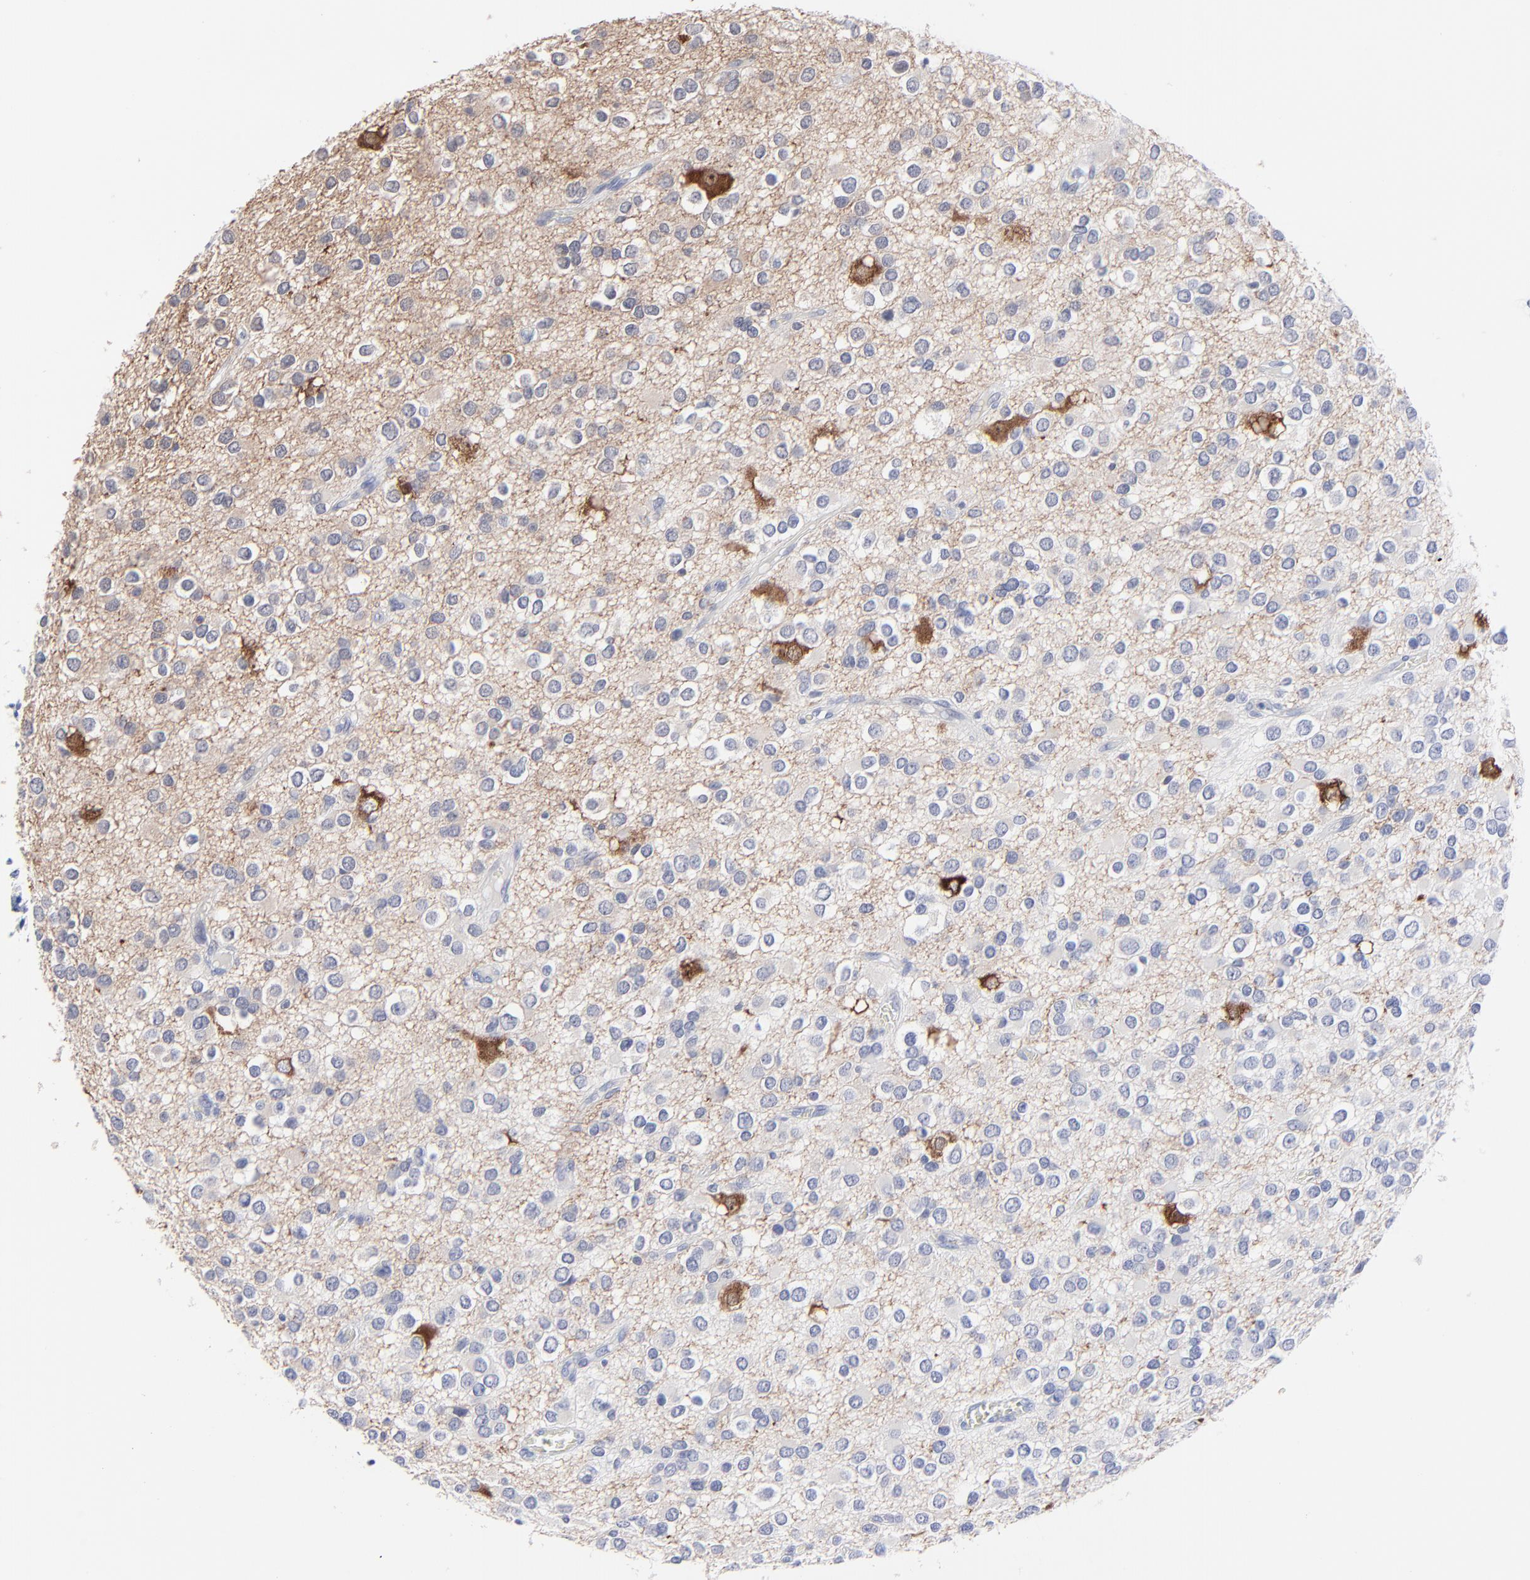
{"staining": {"intensity": "negative", "quantity": "none", "location": "none"}, "tissue": "glioma", "cell_type": "Tumor cells", "image_type": "cancer", "snomed": [{"axis": "morphology", "description": "Glioma, malignant, Low grade"}, {"axis": "topography", "description": "Brain"}], "caption": "Malignant glioma (low-grade) was stained to show a protein in brown. There is no significant staining in tumor cells.", "gene": "PSD3", "patient": {"sex": "male", "age": 42}}